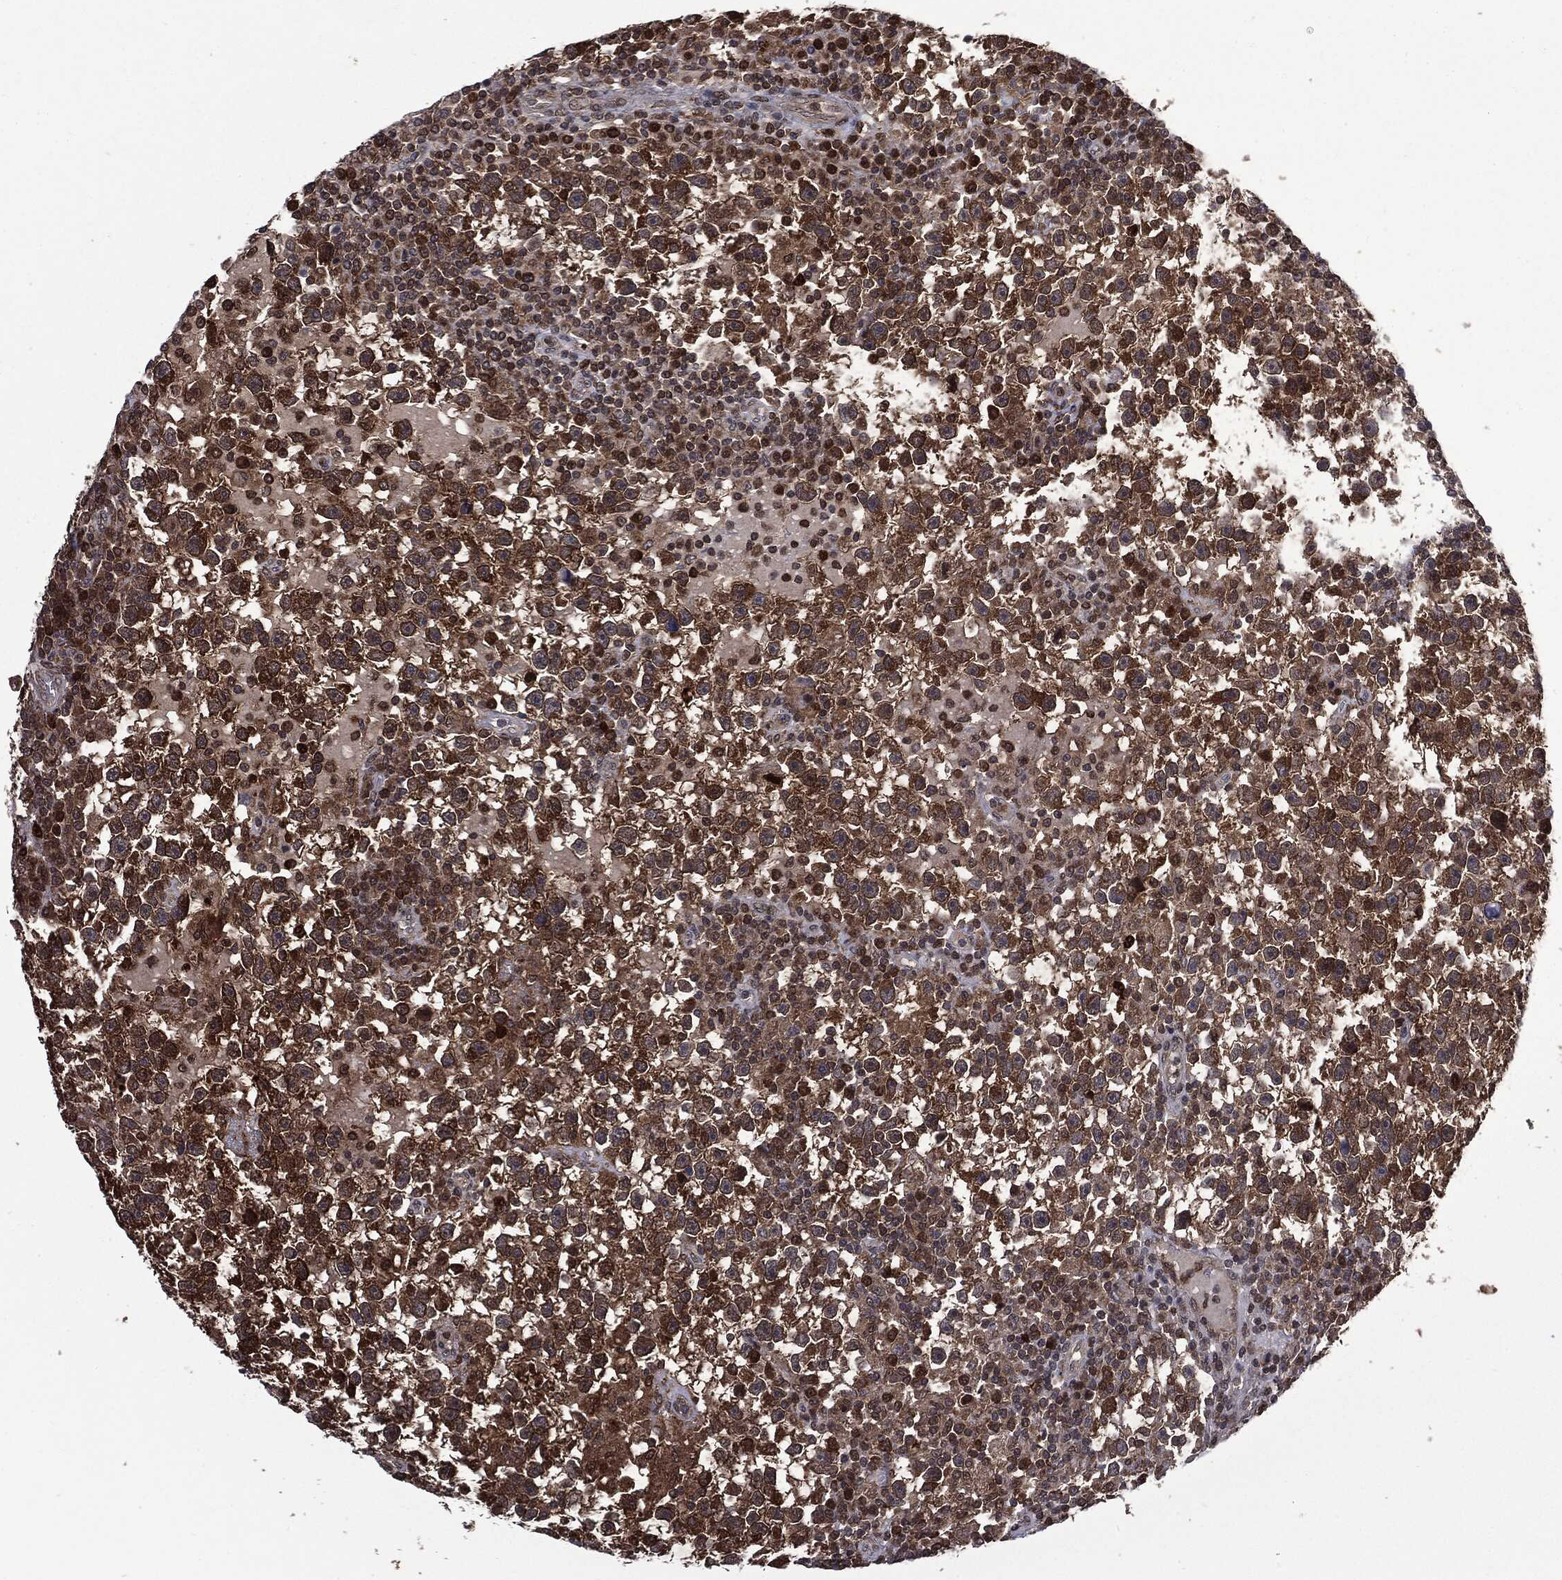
{"staining": {"intensity": "strong", "quantity": ">75%", "location": "cytoplasmic/membranous"}, "tissue": "testis cancer", "cell_type": "Tumor cells", "image_type": "cancer", "snomed": [{"axis": "morphology", "description": "Seminoma, NOS"}, {"axis": "topography", "description": "Testis"}], "caption": "This is an image of immunohistochemistry staining of seminoma (testis), which shows strong staining in the cytoplasmic/membranous of tumor cells.", "gene": "GPI", "patient": {"sex": "male", "age": 47}}